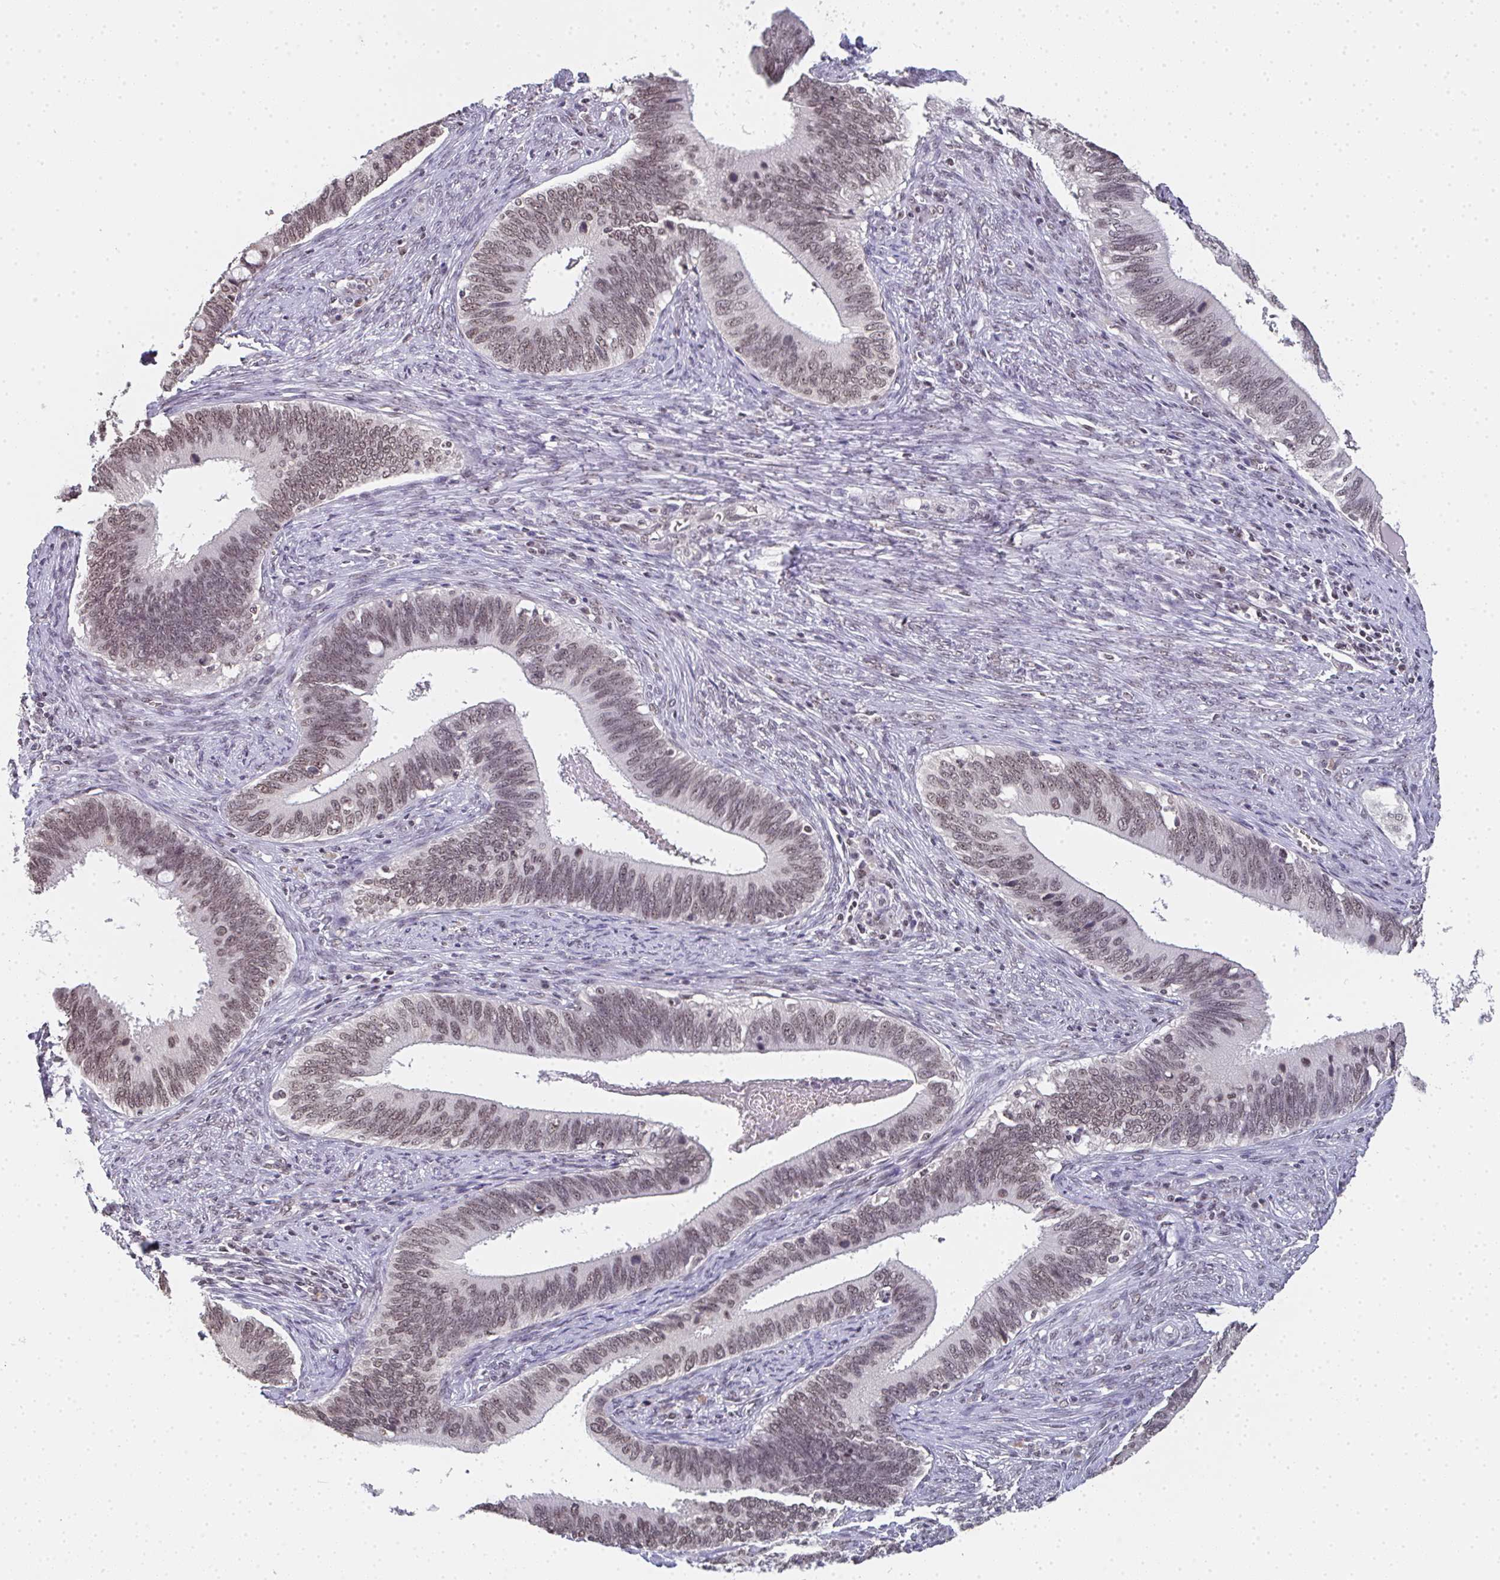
{"staining": {"intensity": "moderate", "quantity": "25%-75%", "location": "nuclear"}, "tissue": "cervical cancer", "cell_type": "Tumor cells", "image_type": "cancer", "snomed": [{"axis": "morphology", "description": "Adenocarcinoma, NOS"}, {"axis": "topography", "description": "Cervix"}], "caption": "Immunohistochemistry (DAB) staining of human adenocarcinoma (cervical) reveals moderate nuclear protein positivity in approximately 25%-75% of tumor cells. (DAB = brown stain, brightfield microscopy at high magnification).", "gene": "DKC1", "patient": {"sex": "female", "age": 42}}